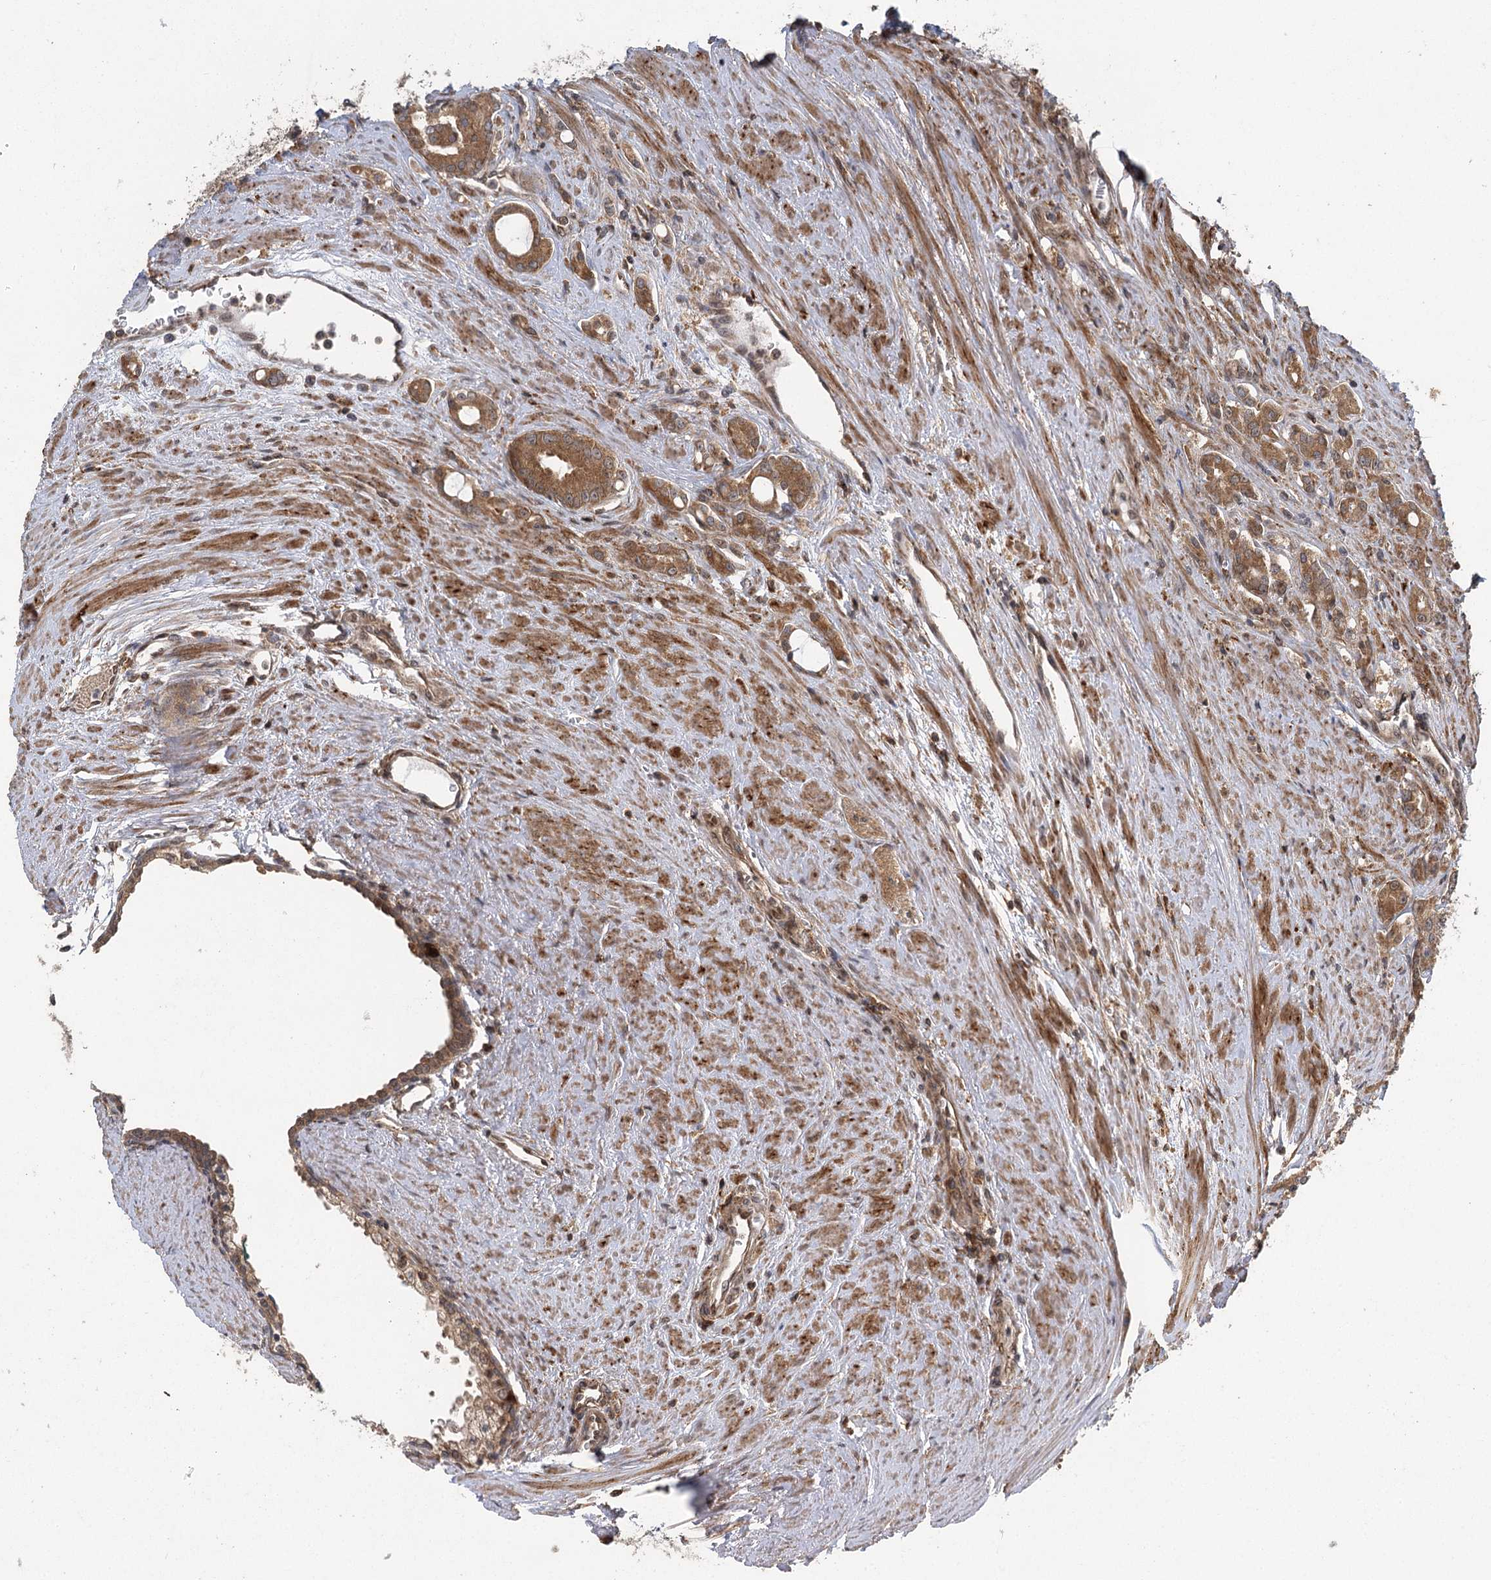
{"staining": {"intensity": "moderate", "quantity": ">75%", "location": "cytoplasmic/membranous"}, "tissue": "prostate cancer", "cell_type": "Tumor cells", "image_type": "cancer", "snomed": [{"axis": "morphology", "description": "Adenocarcinoma, High grade"}, {"axis": "topography", "description": "Prostate"}], "caption": "Protein positivity by immunohistochemistry displays moderate cytoplasmic/membranous expression in approximately >75% of tumor cells in prostate adenocarcinoma (high-grade). (DAB (3,3'-diaminobenzidine) IHC, brown staining for protein, blue staining for nuclei).", "gene": "C12orf4", "patient": {"sex": "male", "age": 72}}